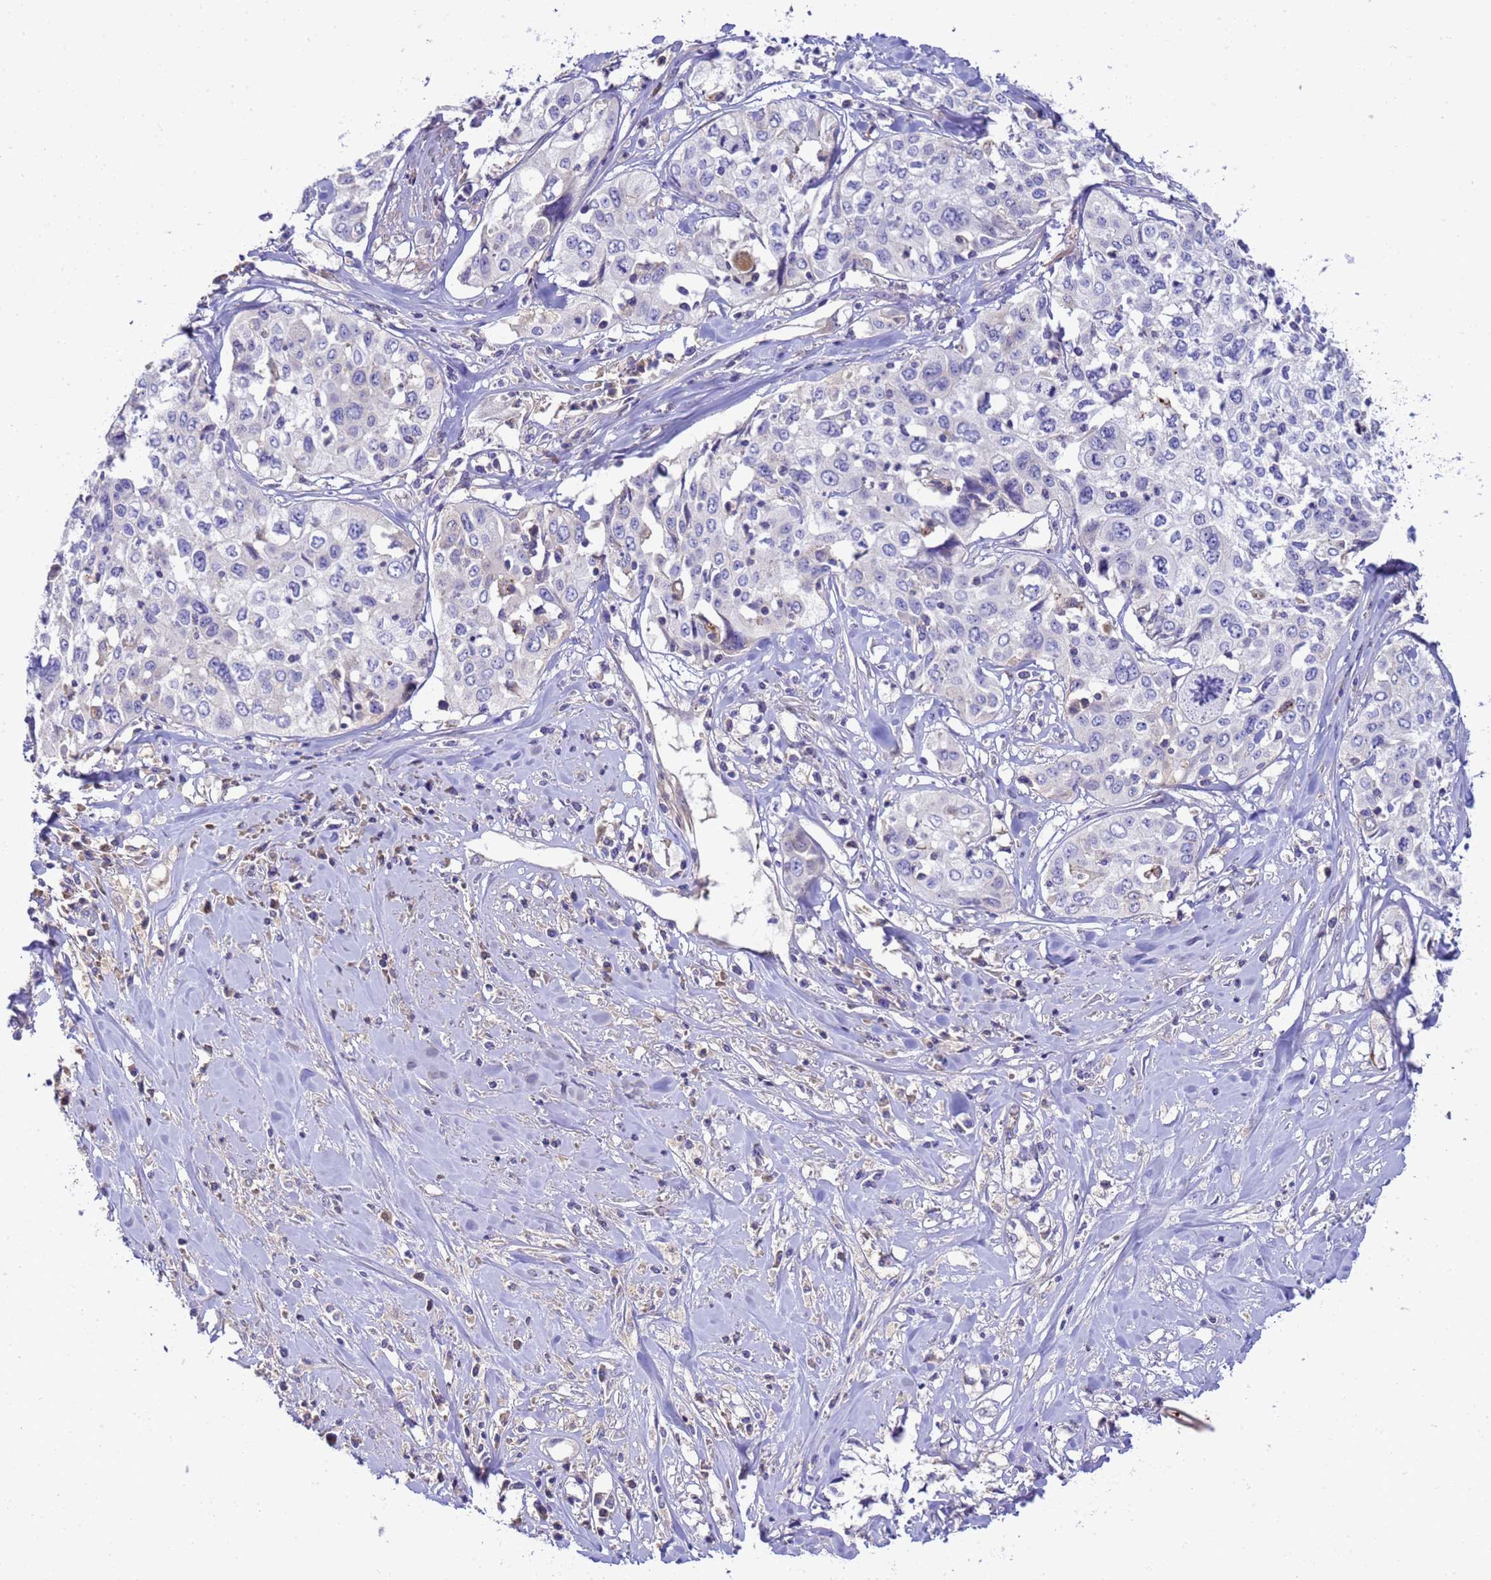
{"staining": {"intensity": "negative", "quantity": "none", "location": "none"}, "tissue": "cervical cancer", "cell_type": "Tumor cells", "image_type": "cancer", "snomed": [{"axis": "morphology", "description": "Squamous cell carcinoma, NOS"}, {"axis": "topography", "description": "Cervix"}], "caption": "This is a image of immunohistochemistry (IHC) staining of cervical cancer, which shows no expression in tumor cells.", "gene": "TBCD", "patient": {"sex": "female", "age": 31}}